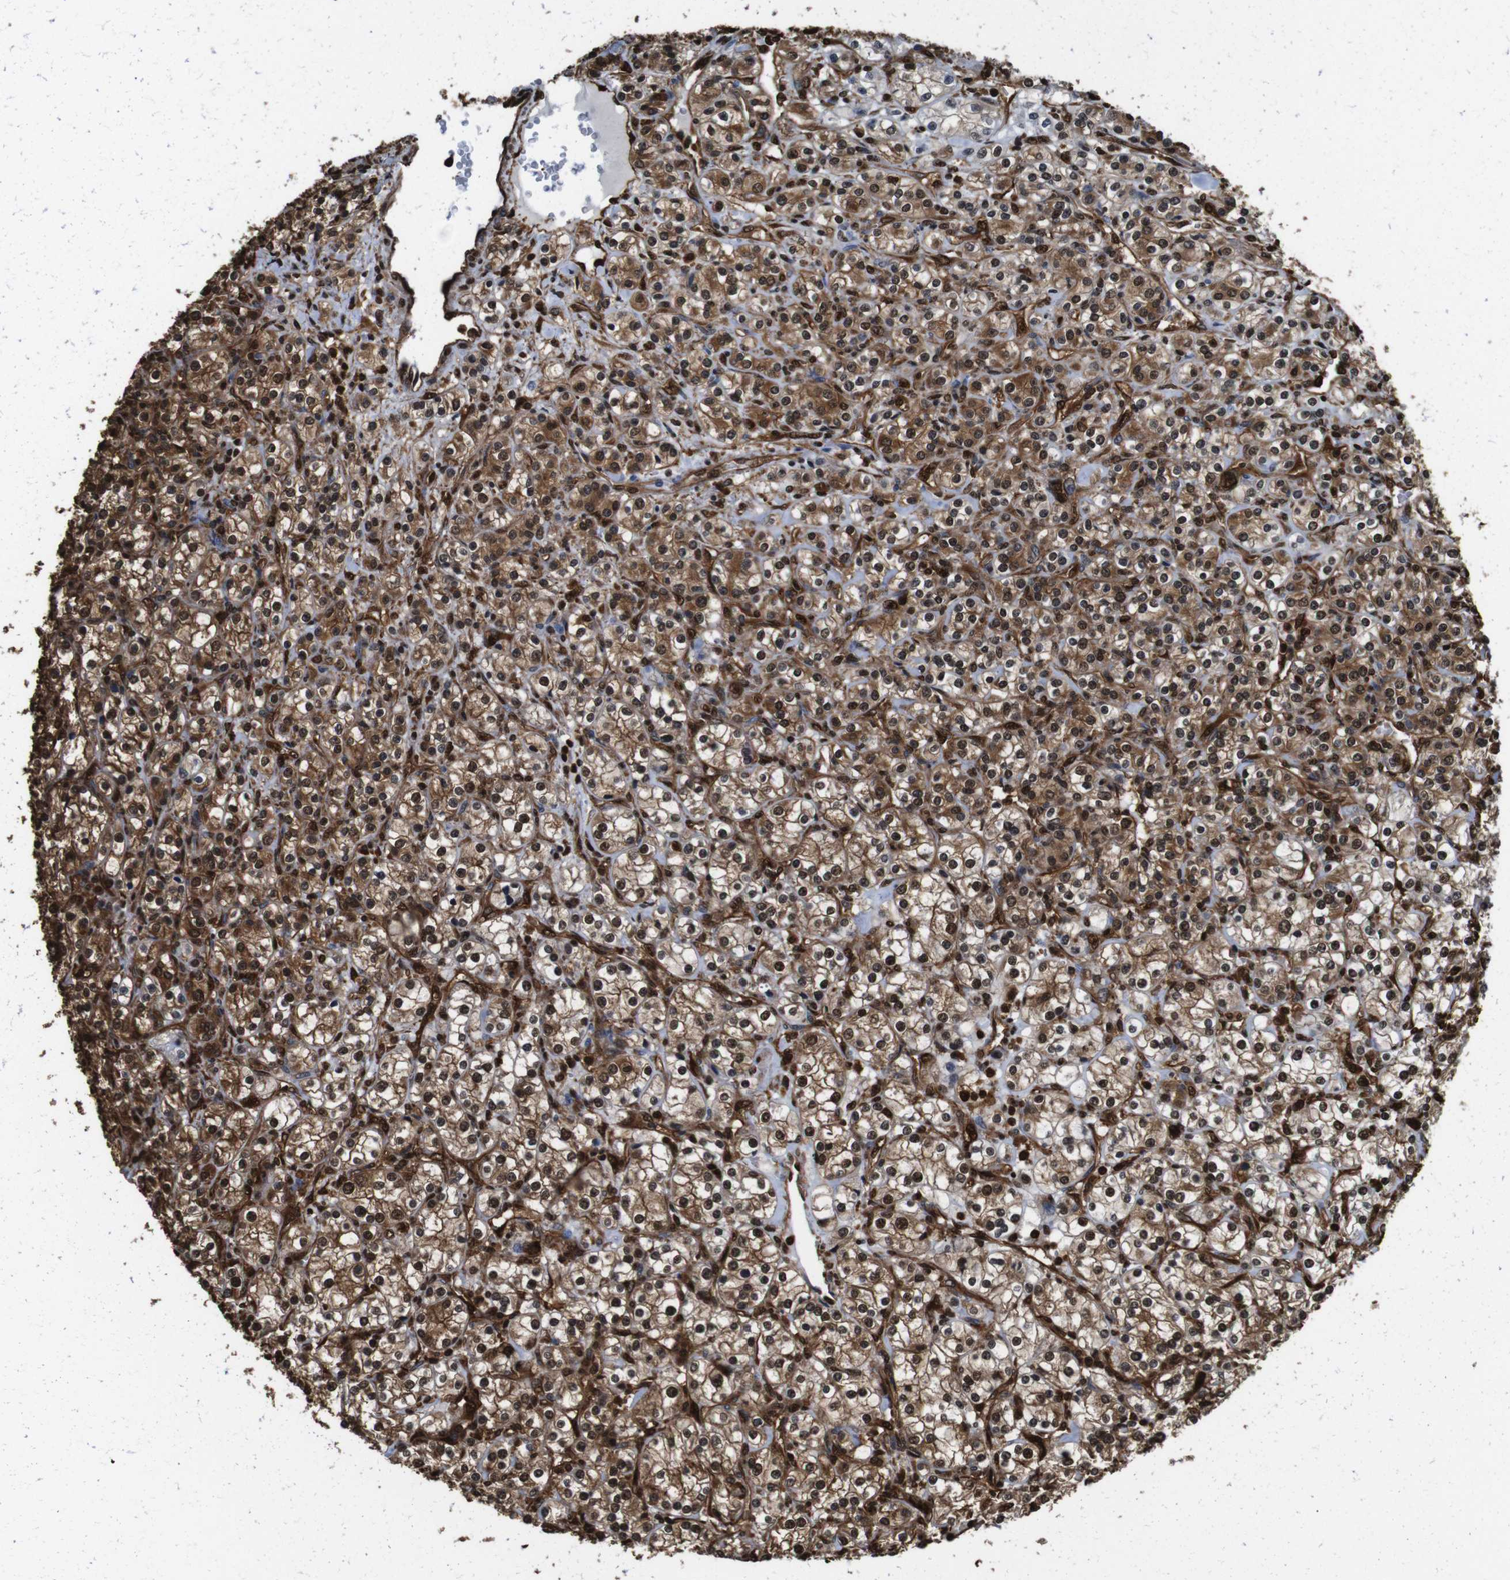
{"staining": {"intensity": "strong", "quantity": ">75%", "location": "cytoplasmic/membranous,nuclear"}, "tissue": "renal cancer", "cell_type": "Tumor cells", "image_type": "cancer", "snomed": [{"axis": "morphology", "description": "Adenocarcinoma, NOS"}, {"axis": "topography", "description": "Kidney"}], "caption": "Renal adenocarcinoma tissue reveals strong cytoplasmic/membranous and nuclear staining in approximately >75% of tumor cells, visualized by immunohistochemistry.", "gene": "VCP", "patient": {"sex": "male", "age": 77}}